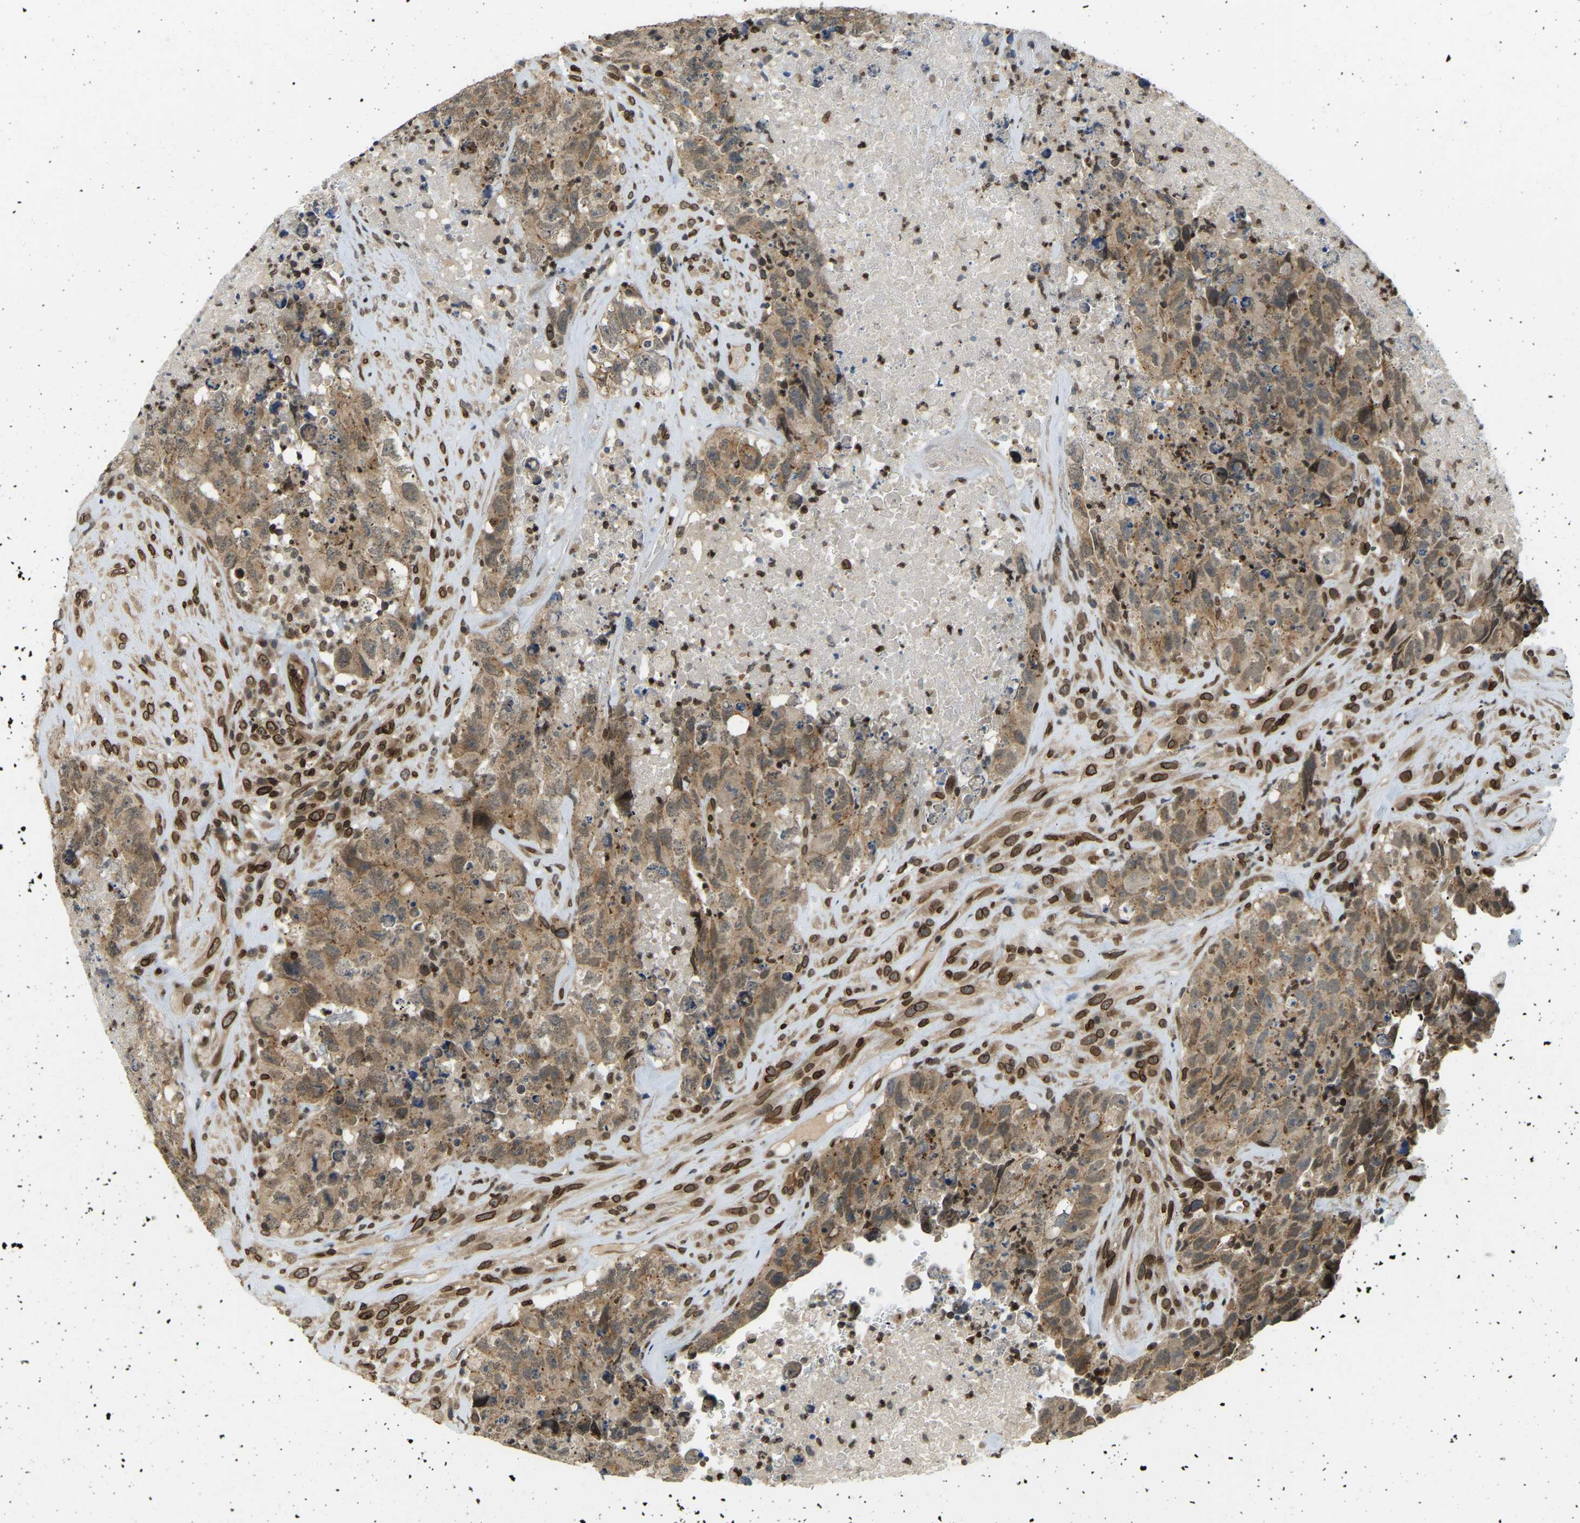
{"staining": {"intensity": "moderate", "quantity": ">75%", "location": "cytoplasmic/membranous"}, "tissue": "testis cancer", "cell_type": "Tumor cells", "image_type": "cancer", "snomed": [{"axis": "morphology", "description": "Carcinoma, Embryonal, NOS"}, {"axis": "topography", "description": "Testis"}], "caption": "Immunohistochemical staining of testis cancer (embryonal carcinoma) demonstrates medium levels of moderate cytoplasmic/membranous protein expression in about >75% of tumor cells. The staining is performed using DAB brown chromogen to label protein expression. The nuclei are counter-stained blue using hematoxylin.", "gene": "SYNE1", "patient": {"sex": "male", "age": 32}}